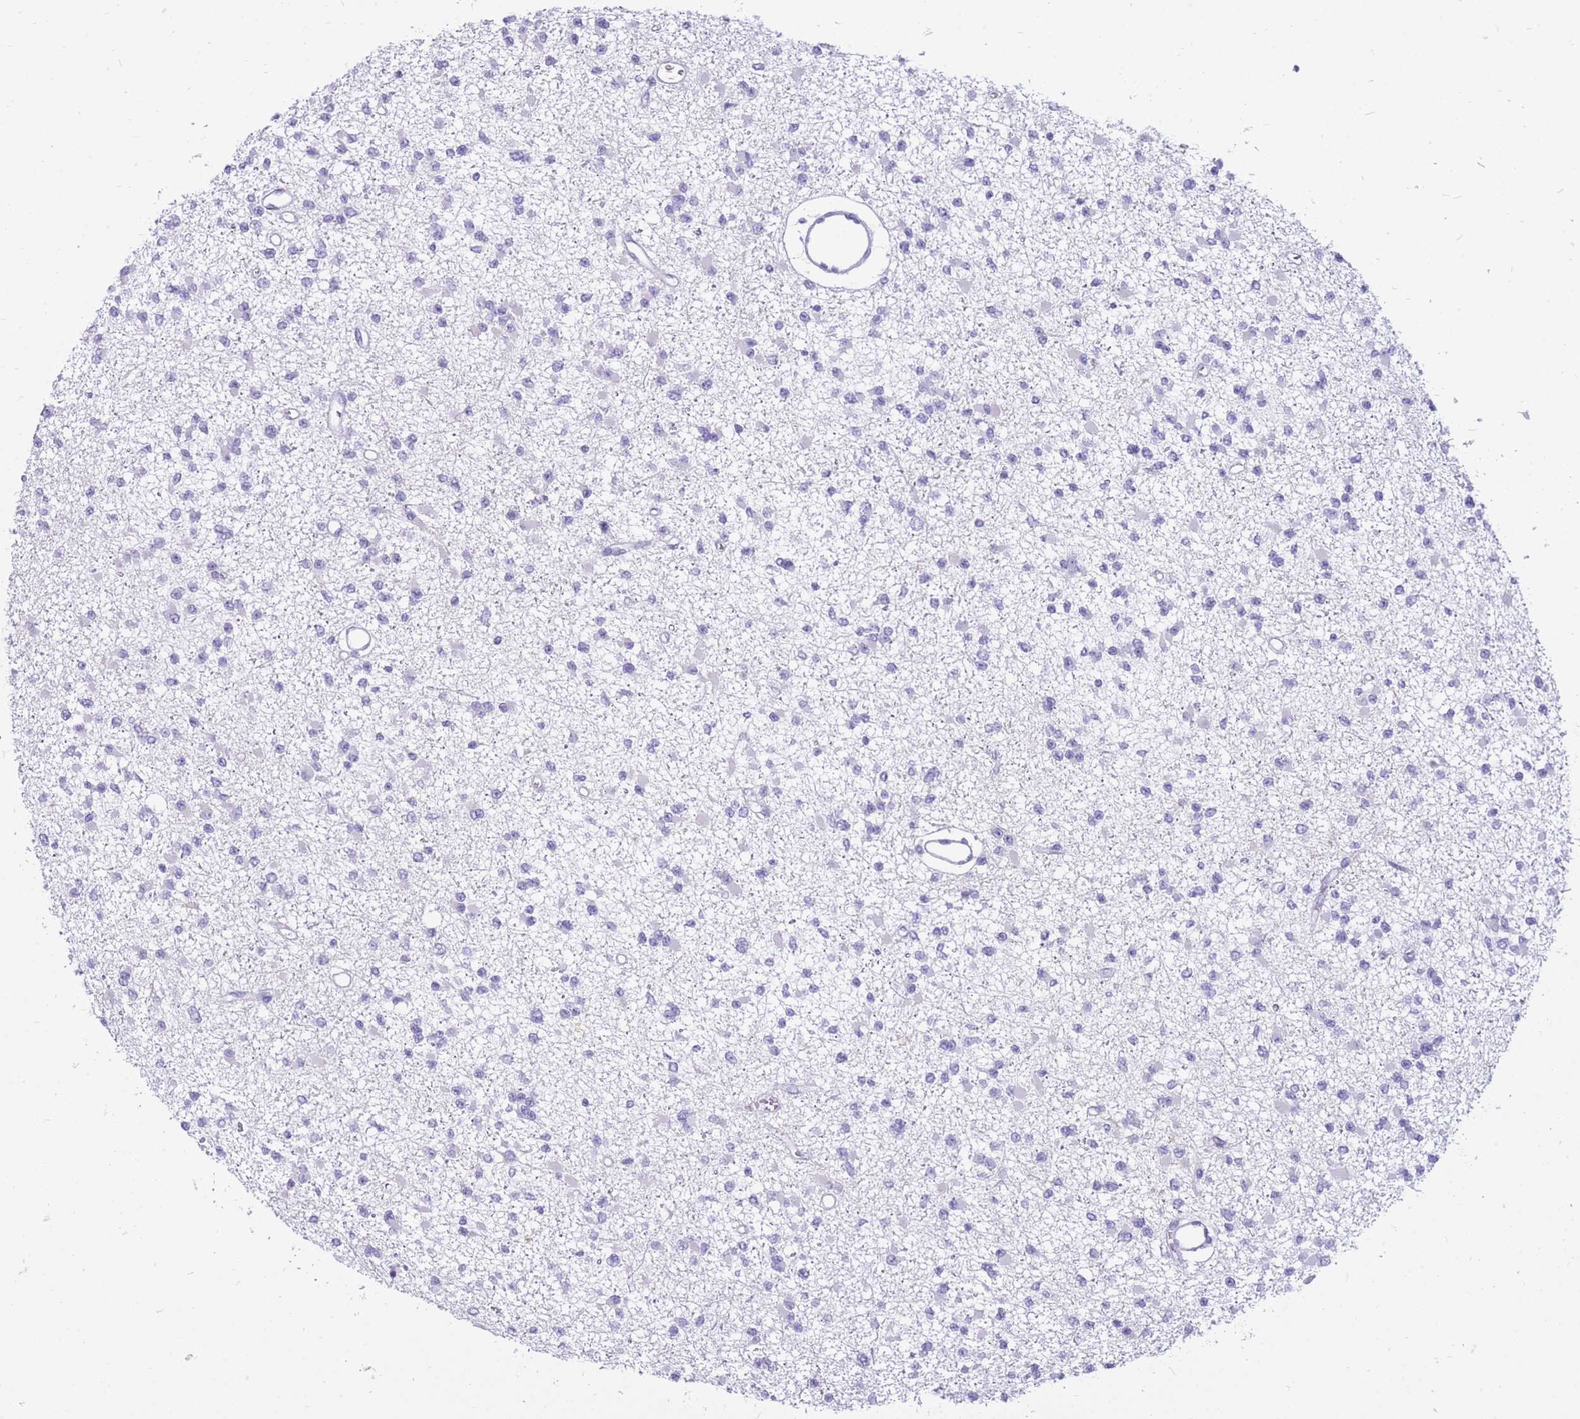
{"staining": {"intensity": "negative", "quantity": "none", "location": "none"}, "tissue": "glioma", "cell_type": "Tumor cells", "image_type": "cancer", "snomed": [{"axis": "morphology", "description": "Glioma, malignant, Low grade"}, {"axis": "topography", "description": "Brain"}], "caption": "This histopathology image is of glioma stained with immunohistochemistry (IHC) to label a protein in brown with the nuclei are counter-stained blue. There is no expression in tumor cells. (DAB (3,3'-diaminobenzidine) immunohistochemistry visualized using brightfield microscopy, high magnification).", "gene": "ZFP37", "patient": {"sex": "female", "age": 22}}